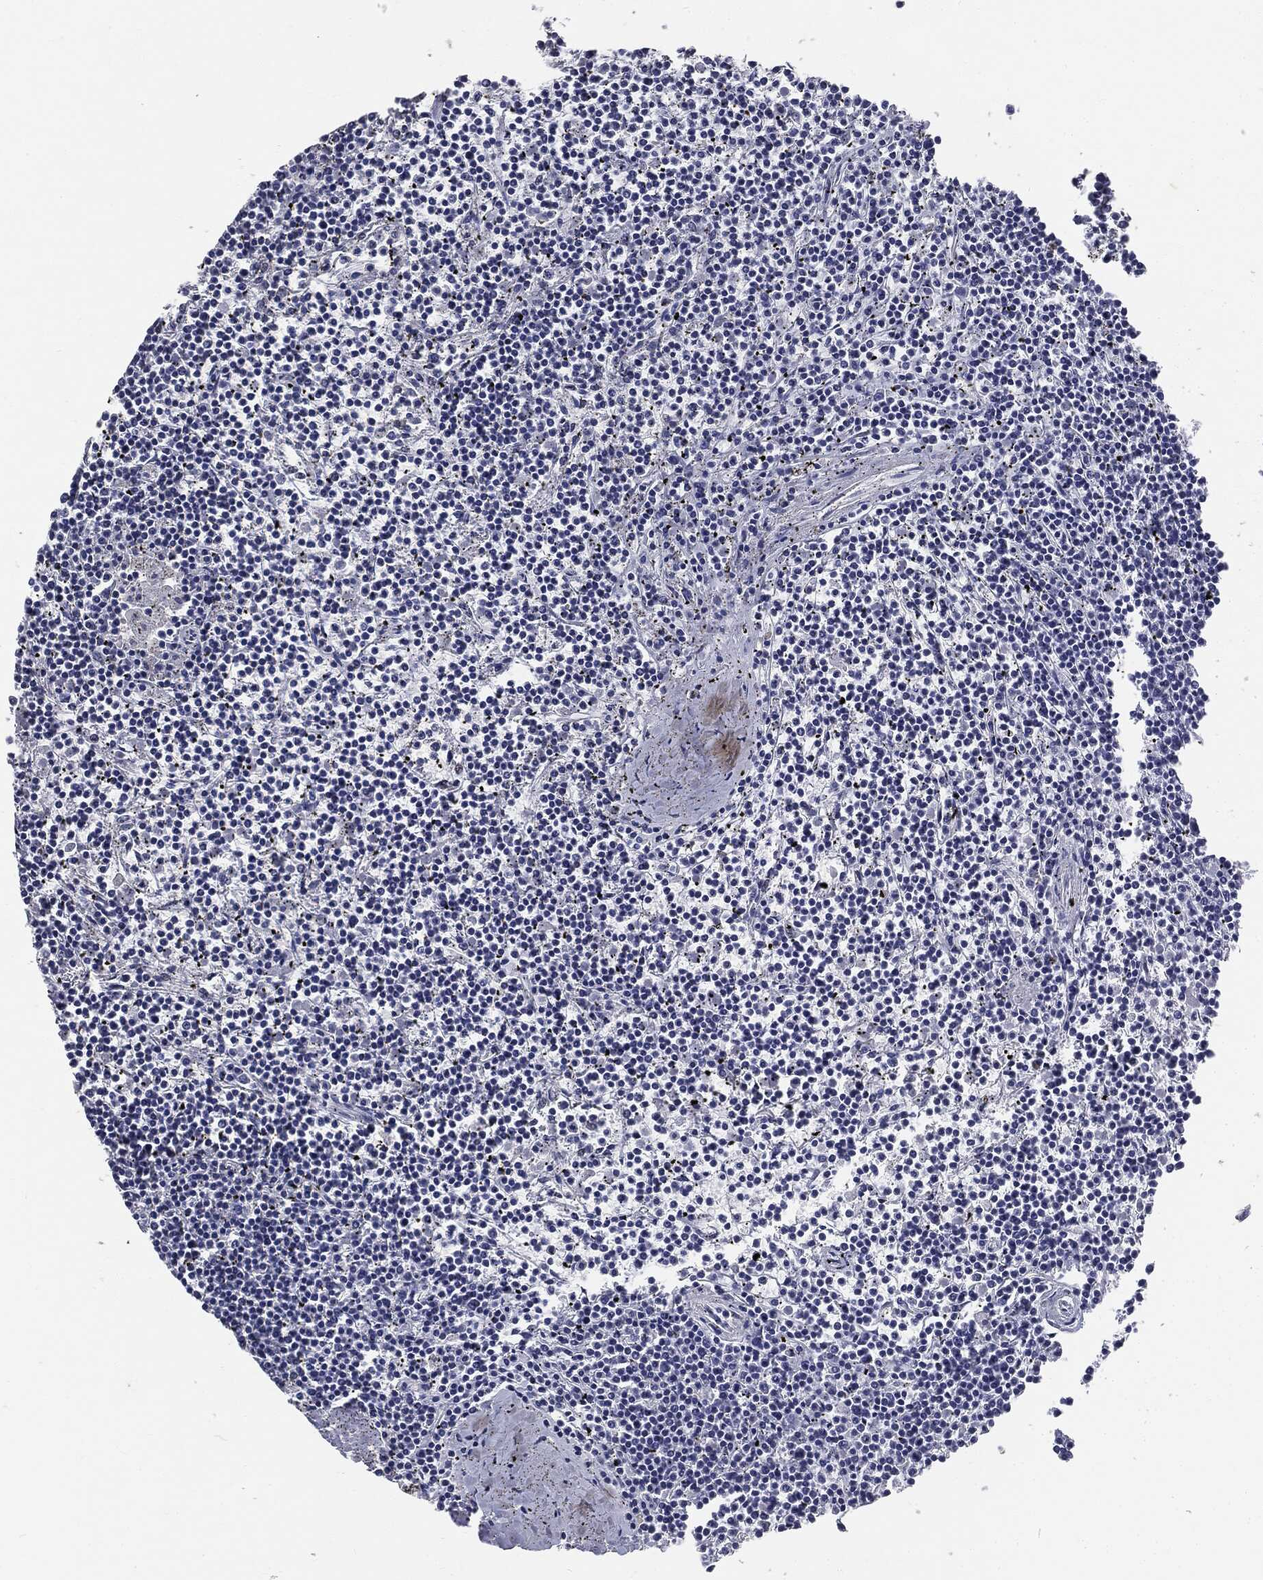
{"staining": {"intensity": "negative", "quantity": "none", "location": "none"}, "tissue": "lymphoma", "cell_type": "Tumor cells", "image_type": "cancer", "snomed": [{"axis": "morphology", "description": "Malignant lymphoma, non-Hodgkin's type, Low grade"}, {"axis": "topography", "description": "Spleen"}], "caption": "Immunohistochemical staining of human lymphoma reveals no significant staining in tumor cells.", "gene": "AFP", "patient": {"sex": "female", "age": 19}}